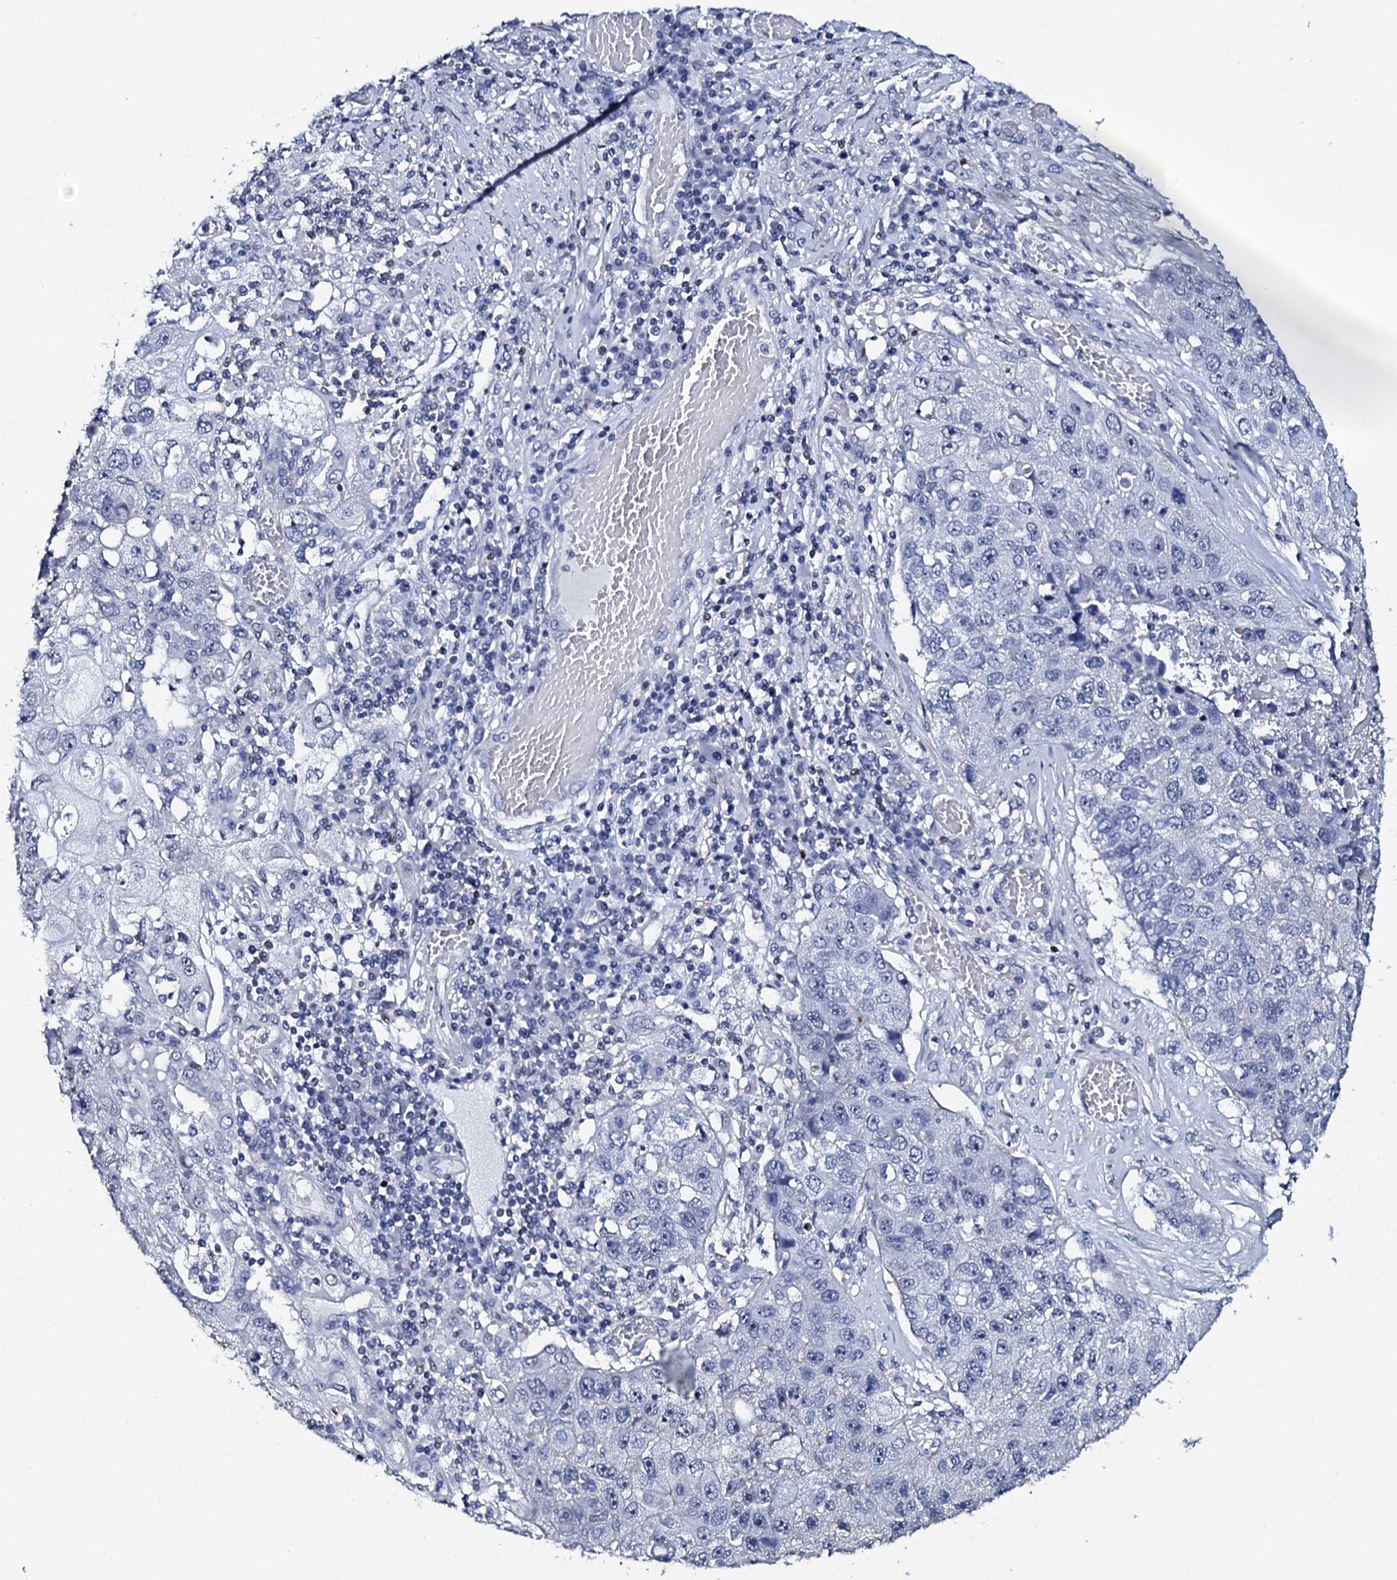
{"staining": {"intensity": "negative", "quantity": "none", "location": "none"}, "tissue": "lung cancer", "cell_type": "Tumor cells", "image_type": "cancer", "snomed": [{"axis": "morphology", "description": "Squamous cell carcinoma, NOS"}, {"axis": "topography", "description": "Lung"}], "caption": "Immunohistochemistry (IHC) of human lung cancer (squamous cell carcinoma) shows no positivity in tumor cells.", "gene": "NPM2", "patient": {"sex": "male", "age": 61}}